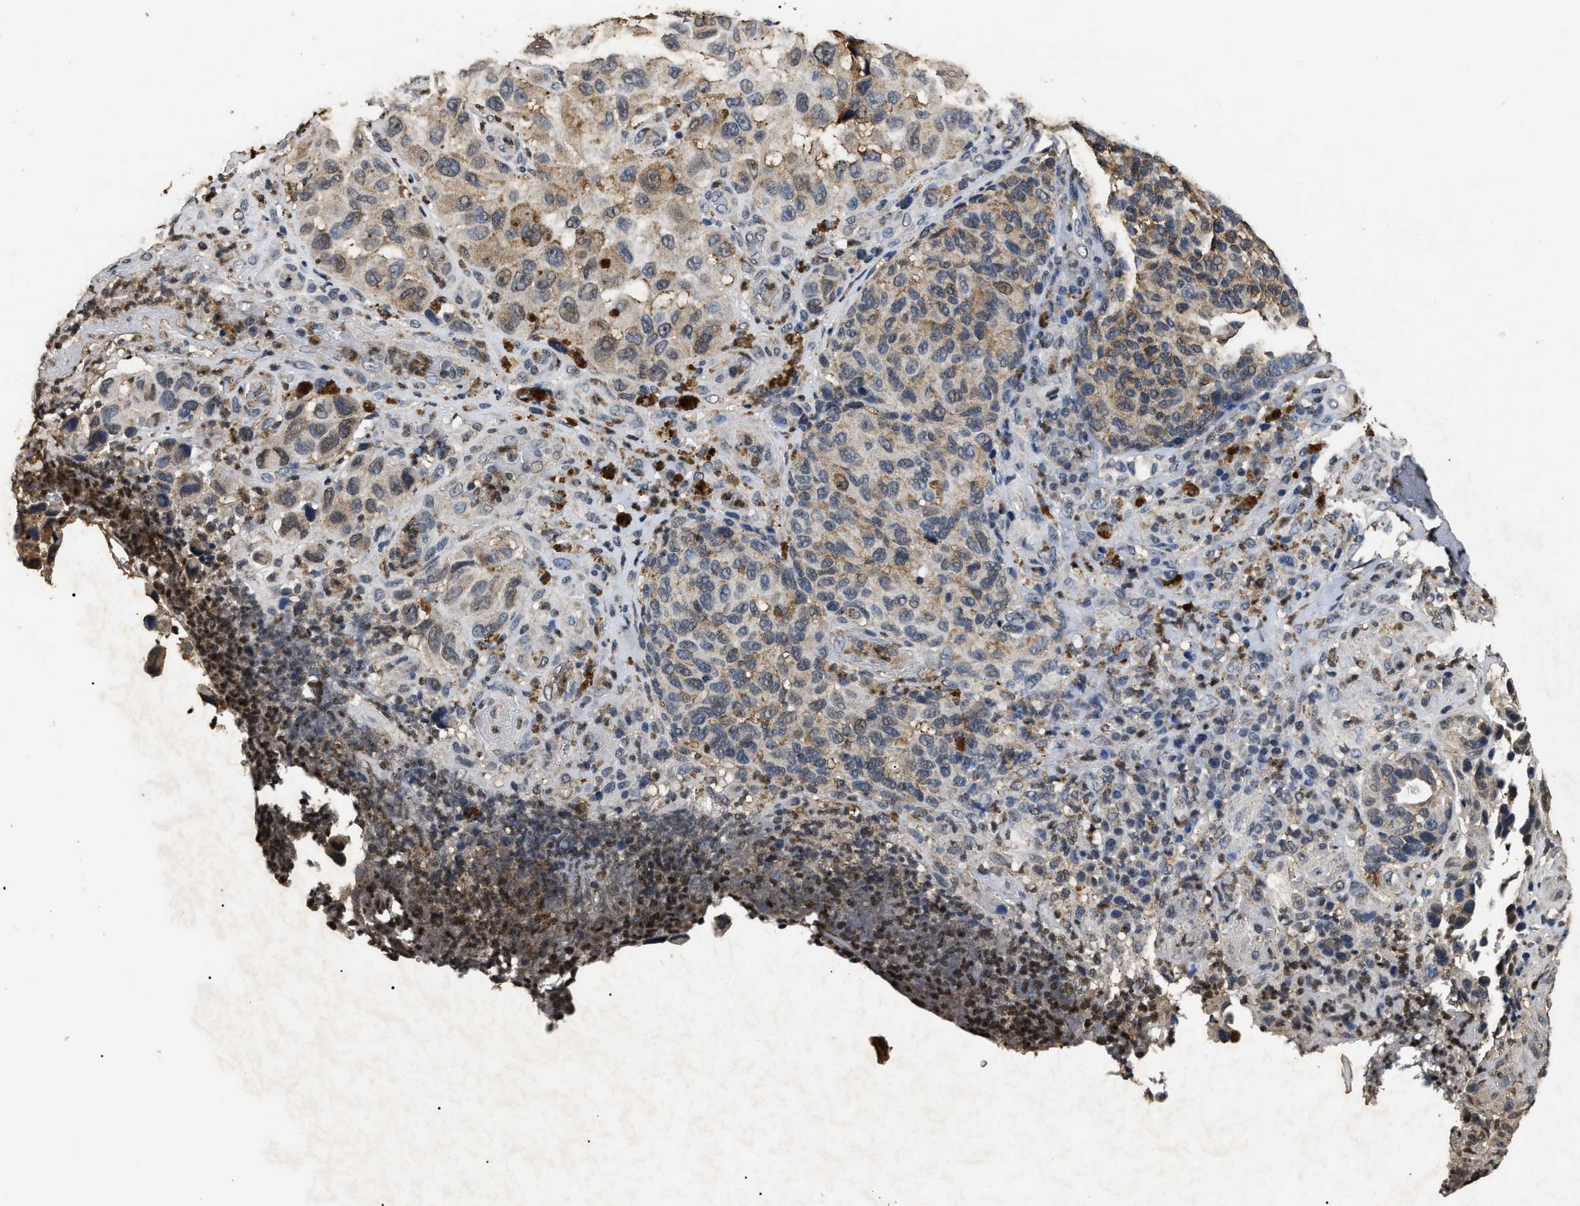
{"staining": {"intensity": "weak", "quantity": ">75%", "location": "cytoplasmic/membranous"}, "tissue": "melanoma", "cell_type": "Tumor cells", "image_type": "cancer", "snomed": [{"axis": "morphology", "description": "Malignant melanoma, NOS"}, {"axis": "topography", "description": "Skin"}], "caption": "Malignant melanoma tissue reveals weak cytoplasmic/membranous expression in about >75% of tumor cells, visualized by immunohistochemistry. Immunohistochemistry stains the protein in brown and the nuclei are stained blue.", "gene": "ANP32E", "patient": {"sex": "female", "age": 73}}